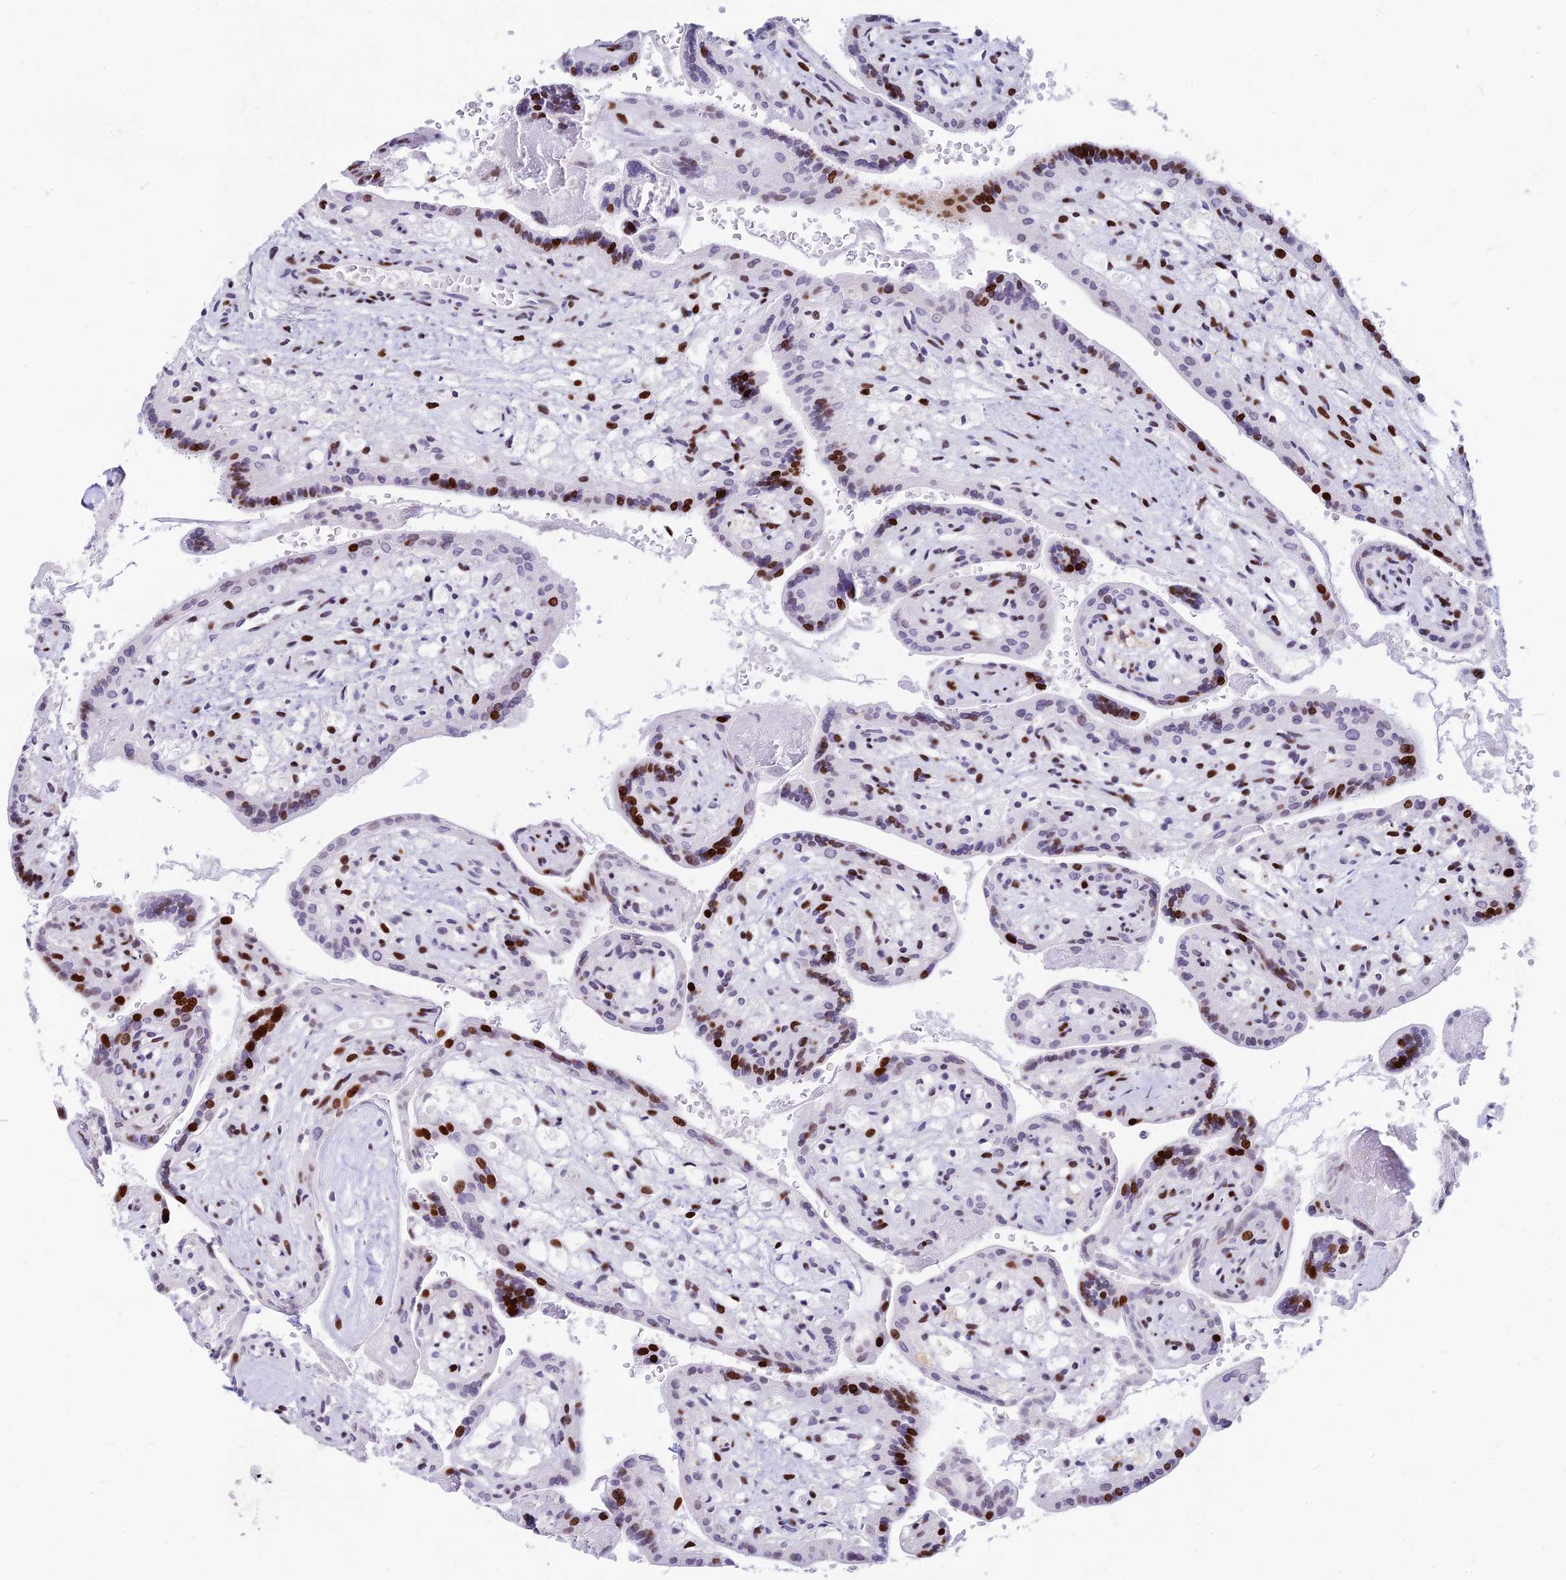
{"staining": {"intensity": "strong", "quantity": "25%-75%", "location": "nuclear"}, "tissue": "placenta", "cell_type": "Trophoblastic cells", "image_type": "normal", "snomed": [{"axis": "morphology", "description": "Normal tissue, NOS"}, {"axis": "topography", "description": "Placenta"}], "caption": "The image exhibits immunohistochemical staining of normal placenta. There is strong nuclear positivity is identified in approximately 25%-75% of trophoblastic cells.", "gene": "PRPS1", "patient": {"sex": "female", "age": 37}}